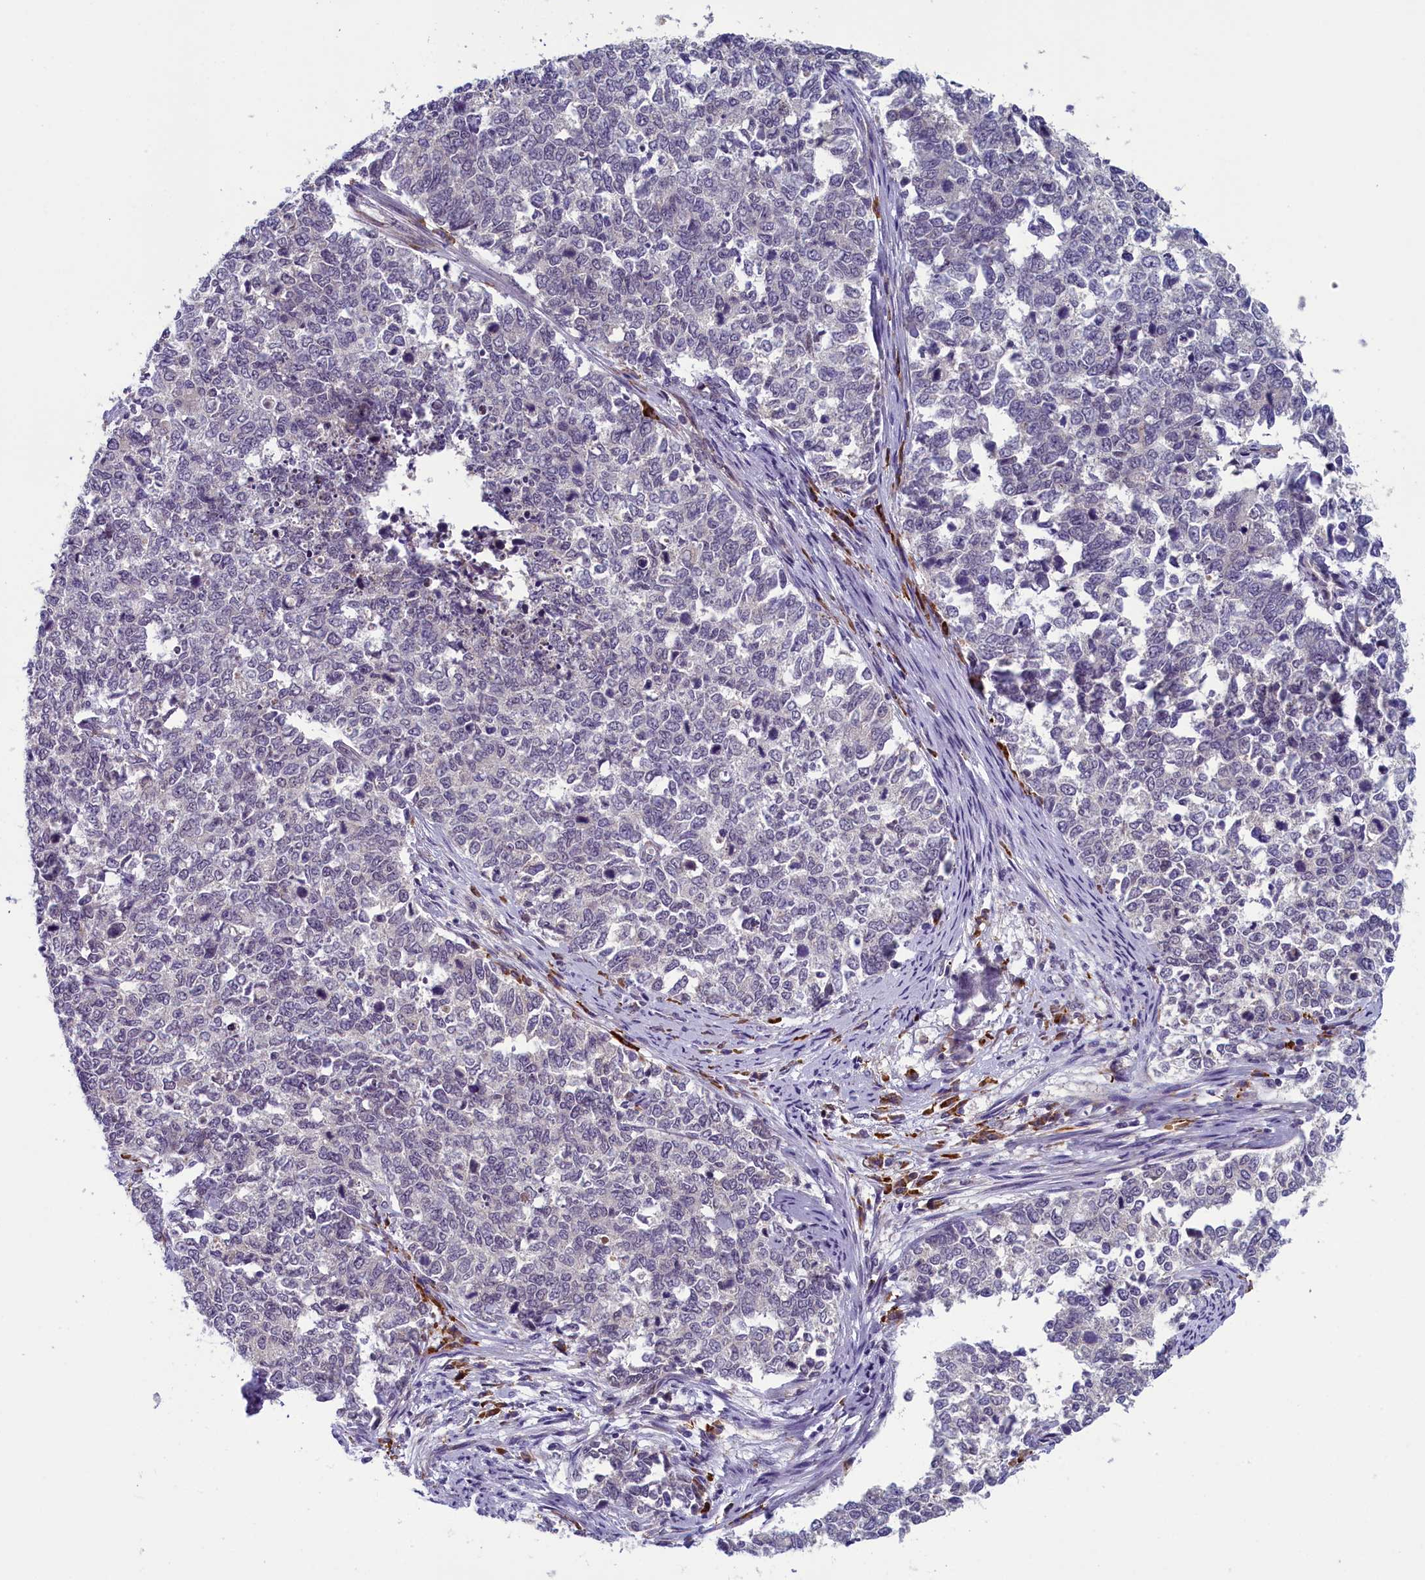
{"staining": {"intensity": "negative", "quantity": "none", "location": "none"}, "tissue": "cervical cancer", "cell_type": "Tumor cells", "image_type": "cancer", "snomed": [{"axis": "morphology", "description": "Squamous cell carcinoma, NOS"}, {"axis": "topography", "description": "Cervix"}], "caption": "This is an IHC micrograph of cervical squamous cell carcinoma. There is no positivity in tumor cells.", "gene": "CNEP1R1", "patient": {"sex": "female", "age": 63}}